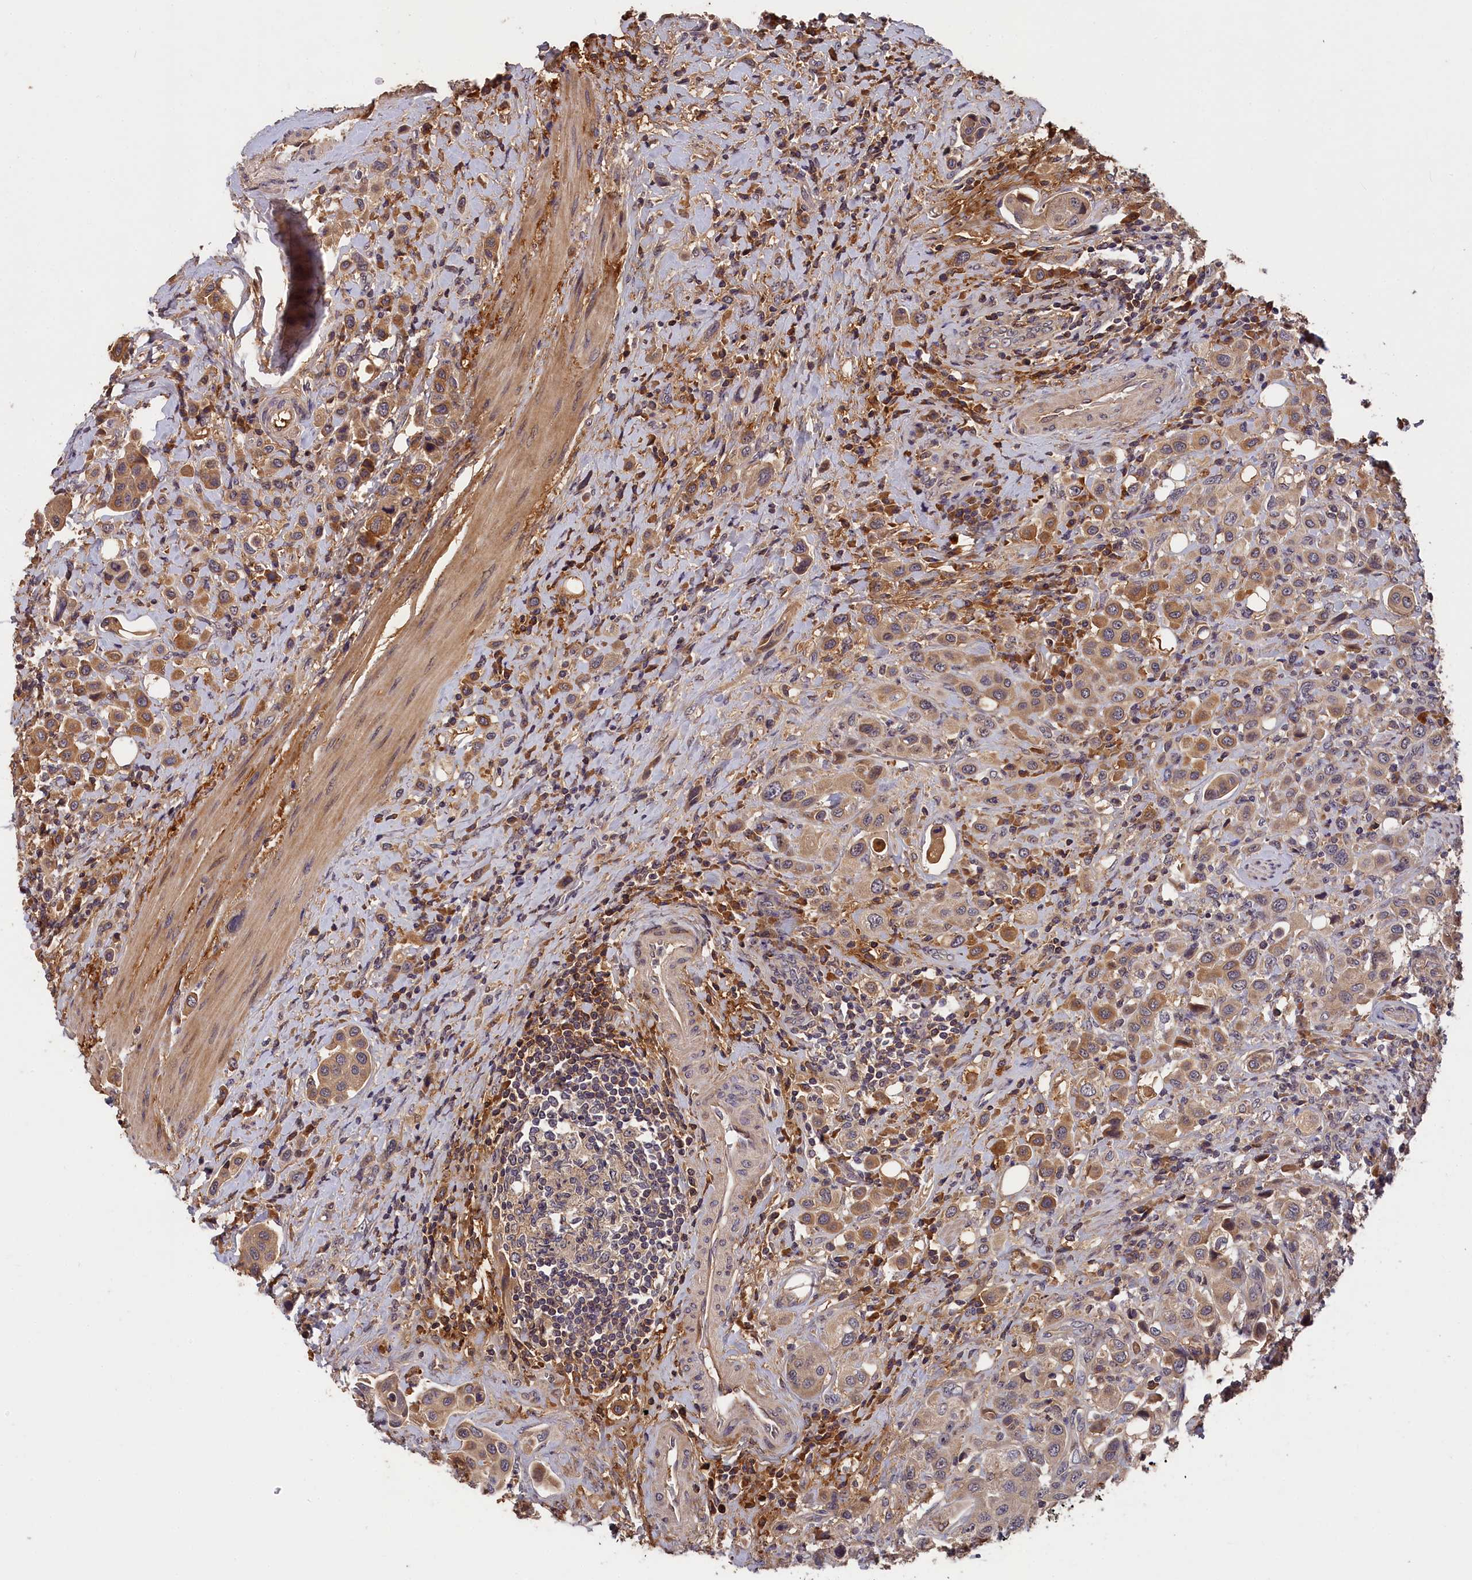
{"staining": {"intensity": "moderate", "quantity": ">75%", "location": "cytoplasmic/membranous"}, "tissue": "urothelial cancer", "cell_type": "Tumor cells", "image_type": "cancer", "snomed": [{"axis": "morphology", "description": "Urothelial carcinoma, High grade"}, {"axis": "topography", "description": "Urinary bladder"}], "caption": "Protein expression analysis of urothelial carcinoma (high-grade) shows moderate cytoplasmic/membranous staining in about >75% of tumor cells.", "gene": "ITIH1", "patient": {"sex": "male", "age": 50}}